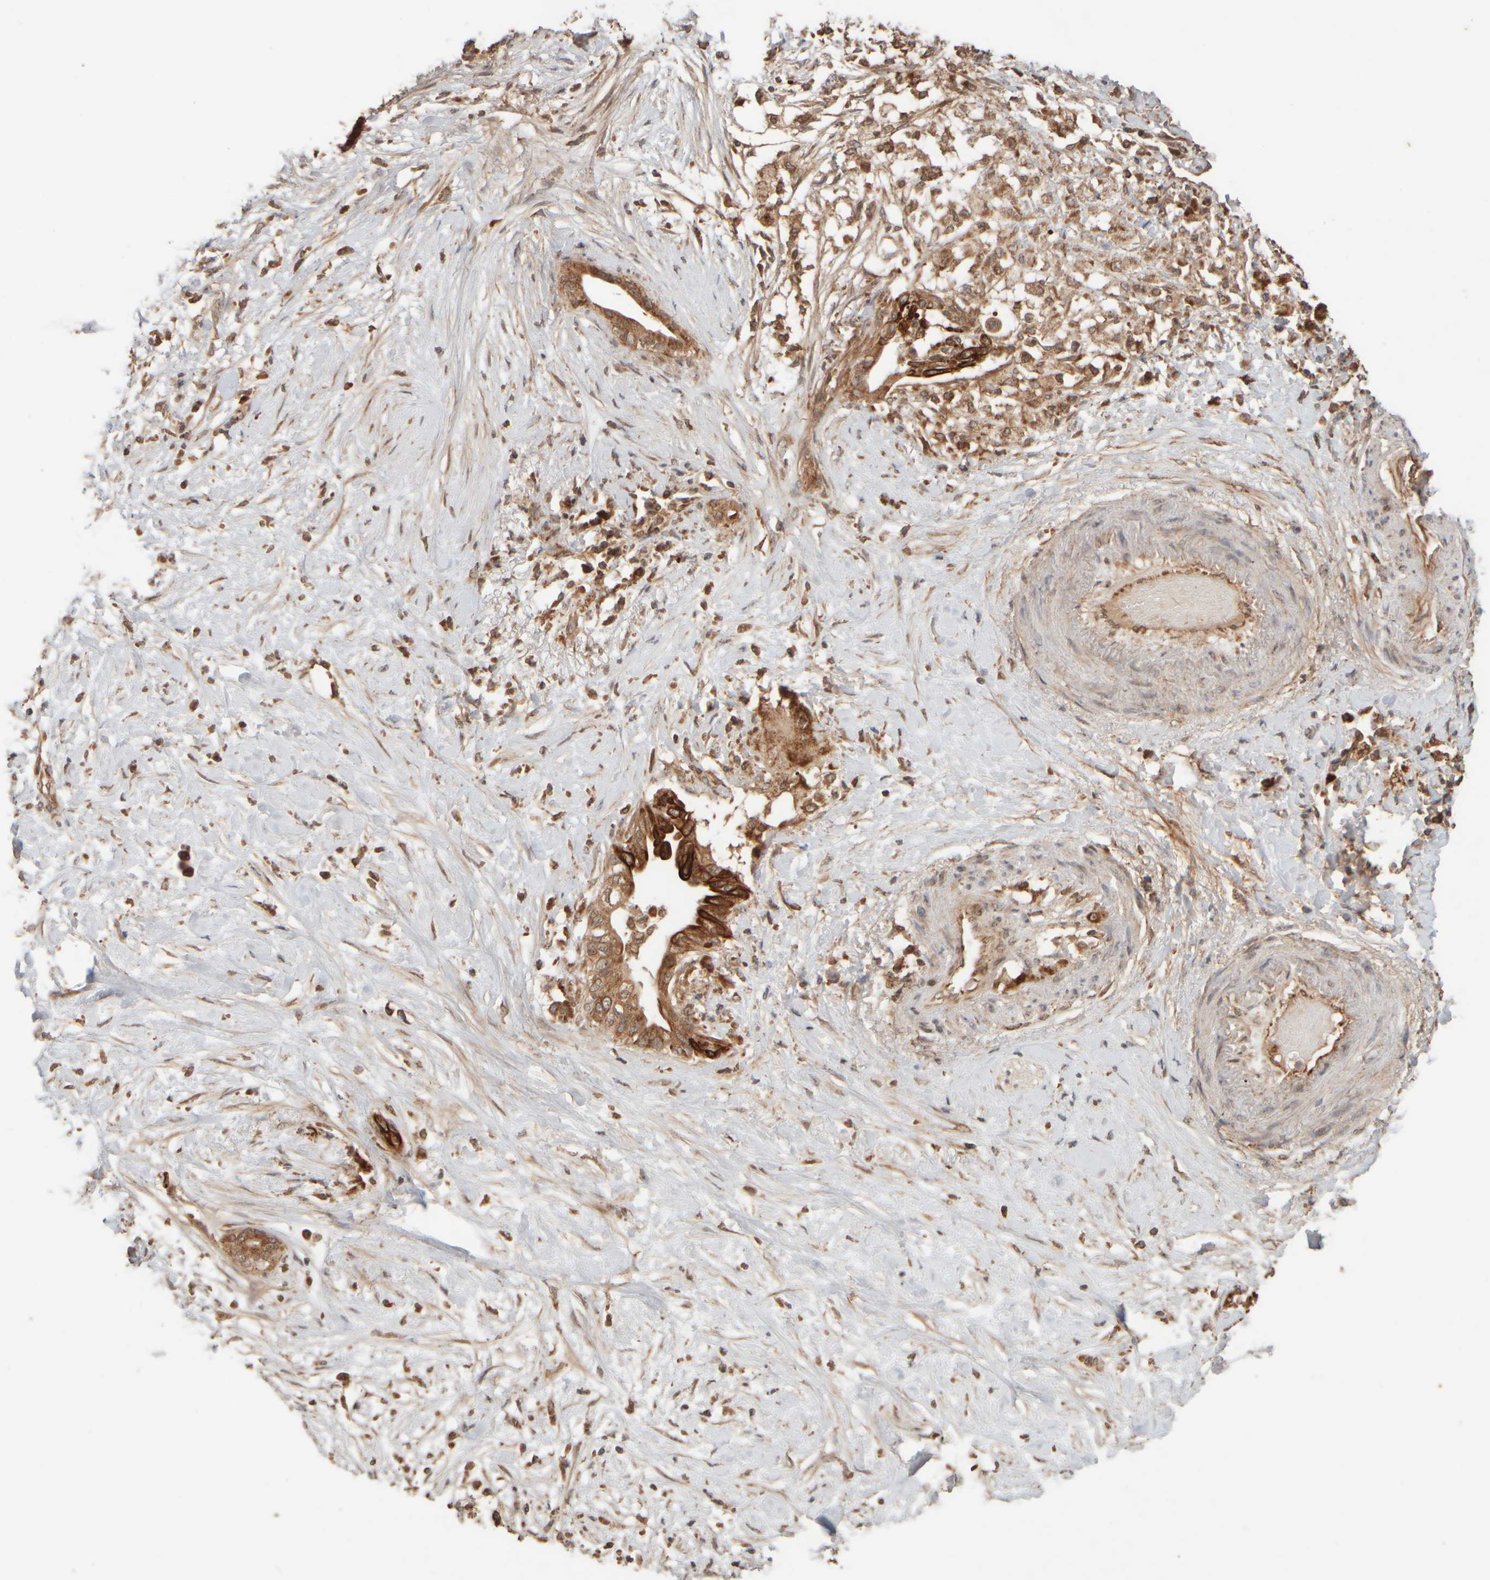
{"staining": {"intensity": "moderate", "quantity": ">75%", "location": "cytoplasmic/membranous"}, "tissue": "pancreatic cancer", "cell_type": "Tumor cells", "image_type": "cancer", "snomed": [{"axis": "morphology", "description": "Normal tissue, NOS"}, {"axis": "morphology", "description": "Adenocarcinoma, NOS"}, {"axis": "topography", "description": "Pancreas"}, {"axis": "topography", "description": "Duodenum"}], "caption": "Immunohistochemical staining of human pancreatic adenocarcinoma demonstrates moderate cytoplasmic/membranous protein positivity in about >75% of tumor cells.", "gene": "EIF2B3", "patient": {"sex": "female", "age": 60}}